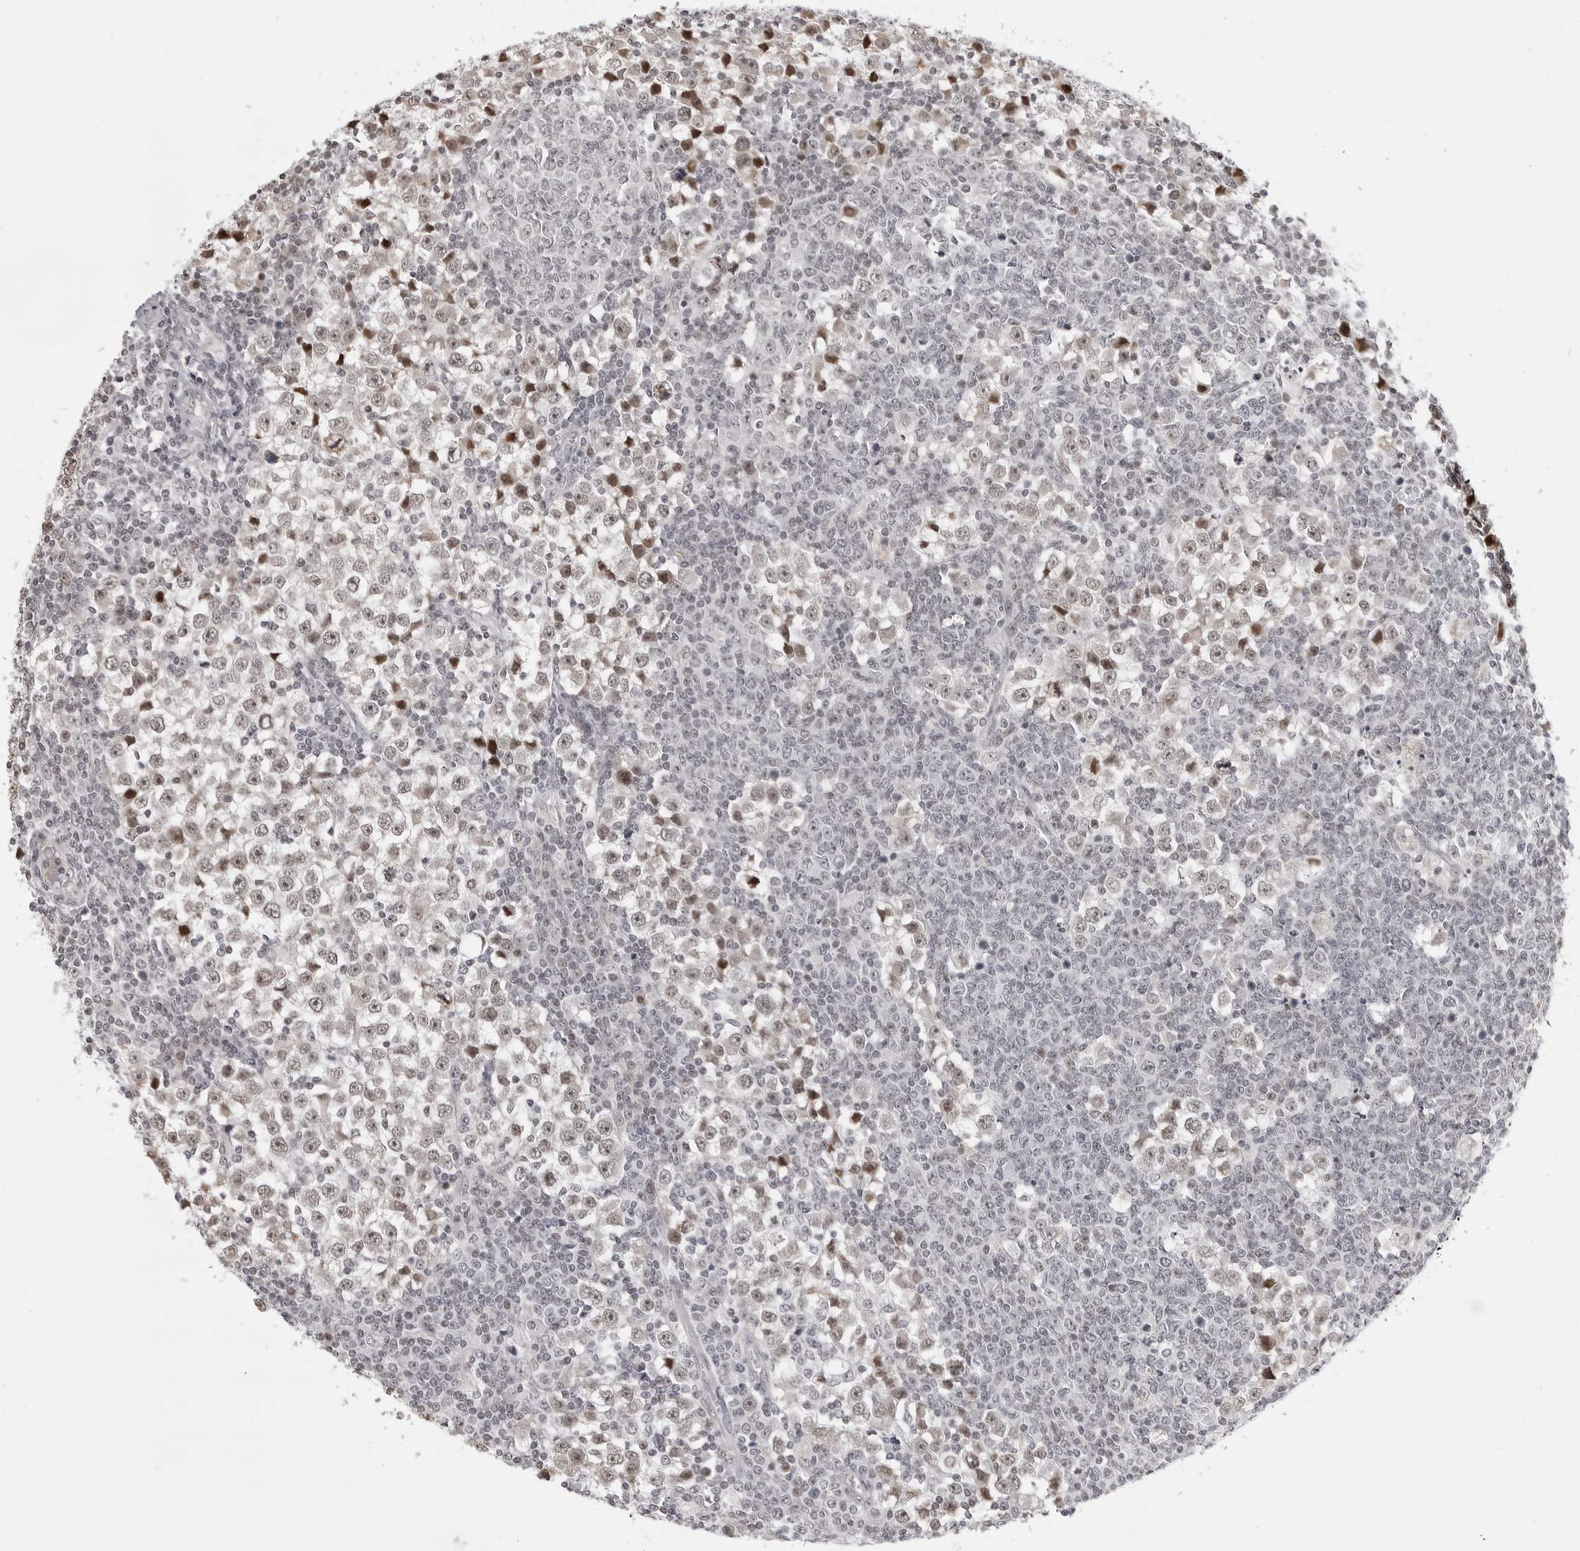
{"staining": {"intensity": "weak", "quantity": "25%-75%", "location": "nuclear"}, "tissue": "testis cancer", "cell_type": "Tumor cells", "image_type": "cancer", "snomed": [{"axis": "morphology", "description": "Seminoma, NOS"}, {"axis": "topography", "description": "Testis"}], "caption": "Seminoma (testis) stained with DAB IHC reveals low levels of weak nuclear staining in approximately 25%-75% of tumor cells. The staining was performed using DAB, with brown indicating positive protein expression. Nuclei are stained blue with hematoxylin.", "gene": "PHF3", "patient": {"sex": "male", "age": 65}}